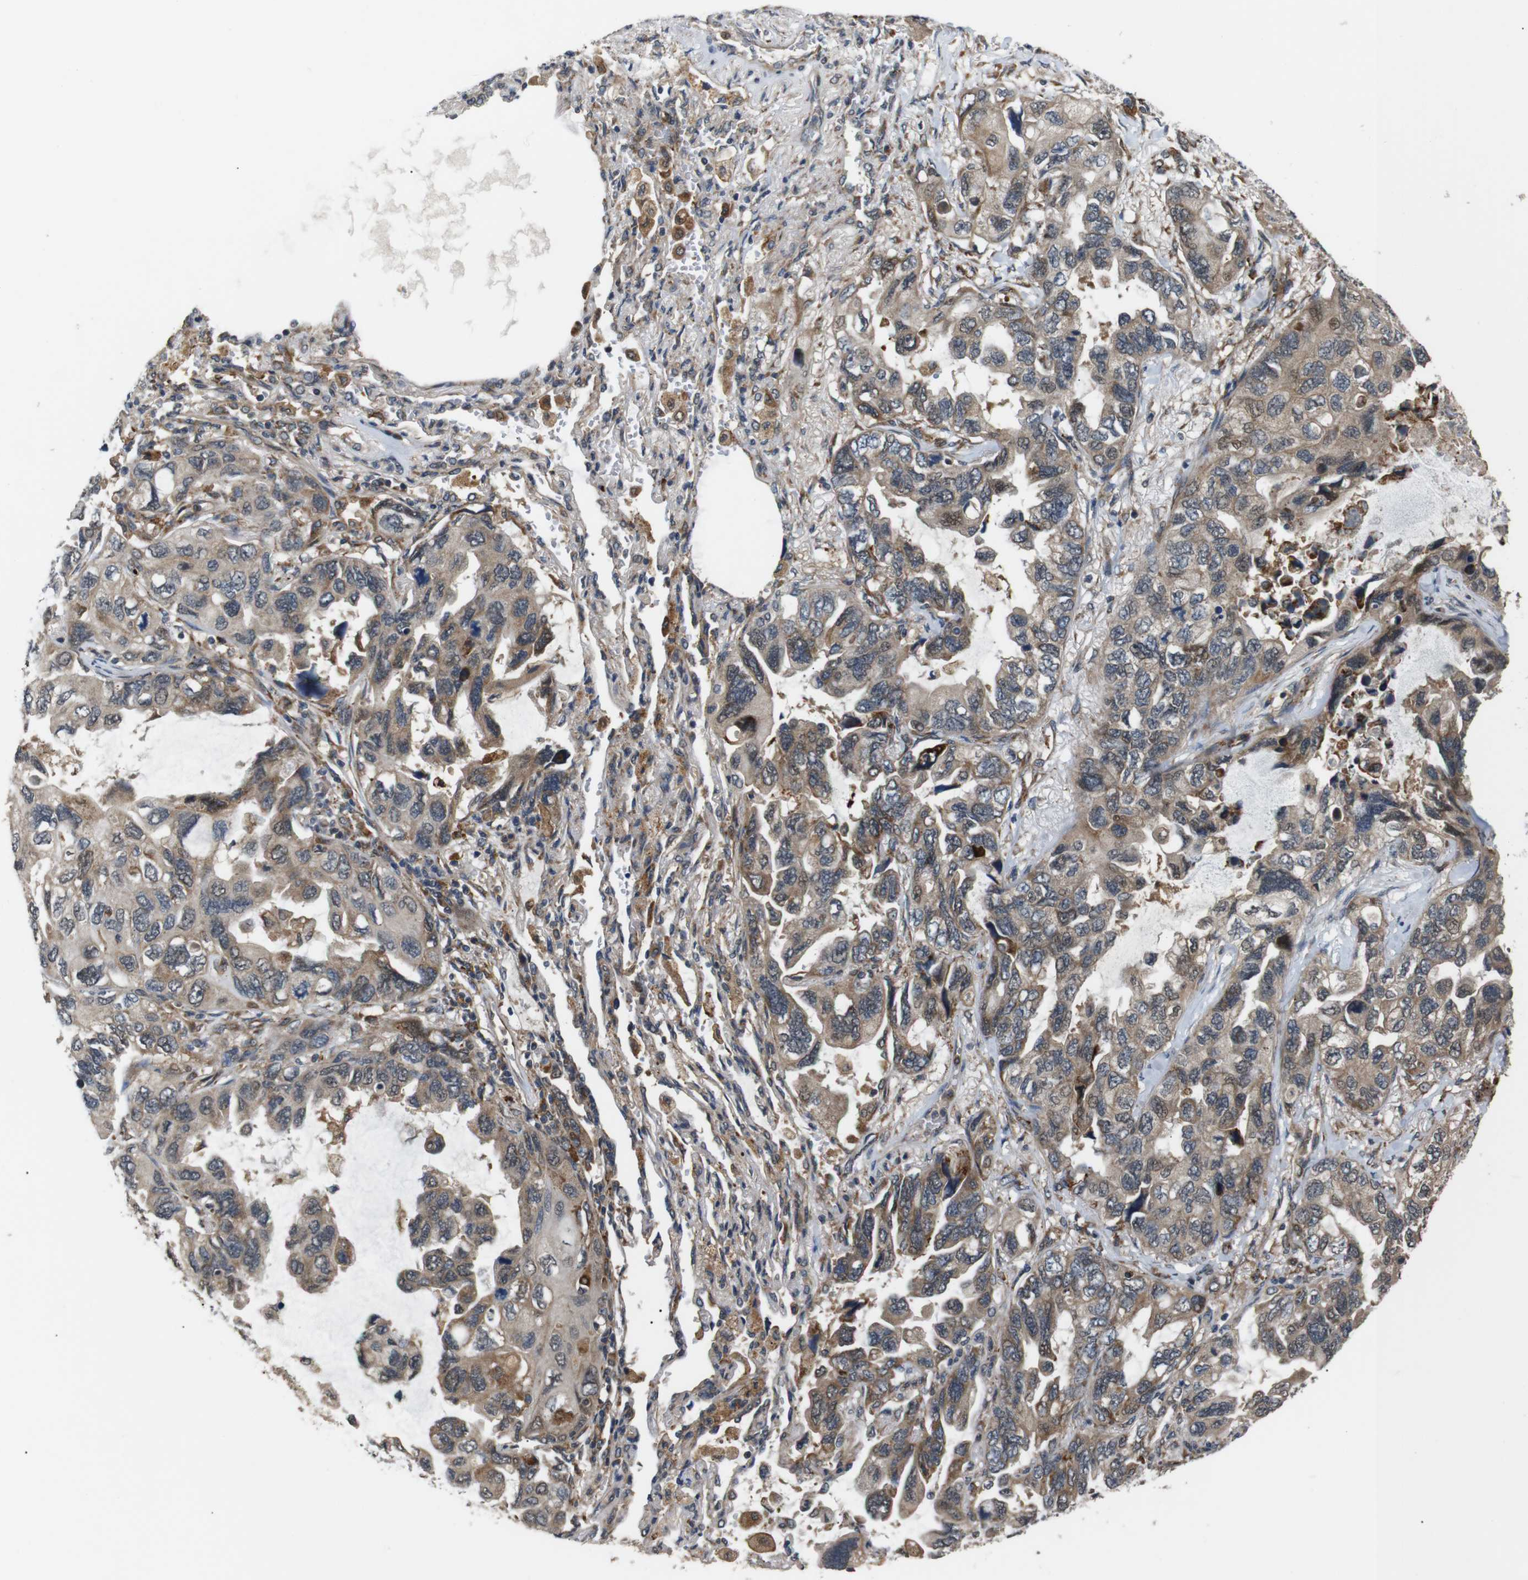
{"staining": {"intensity": "moderate", "quantity": ">75%", "location": "cytoplasmic/membranous"}, "tissue": "lung cancer", "cell_type": "Tumor cells", "image_type": "cancer", "snomed": [{"axis": "morphology", "description": "Squamous cell carcinoma, NOS"}, {"axis": "topography", "description": "Lung"}], "caption": "This image displays immunohistochemistry staining of human squamous cell carcinoma (lung), with medium moderate cytoplasmic/membranous expression in approximately >75% of tumor cells.", "gene": "EPHB2", "patient": {"sex": "female", "age": 73}}